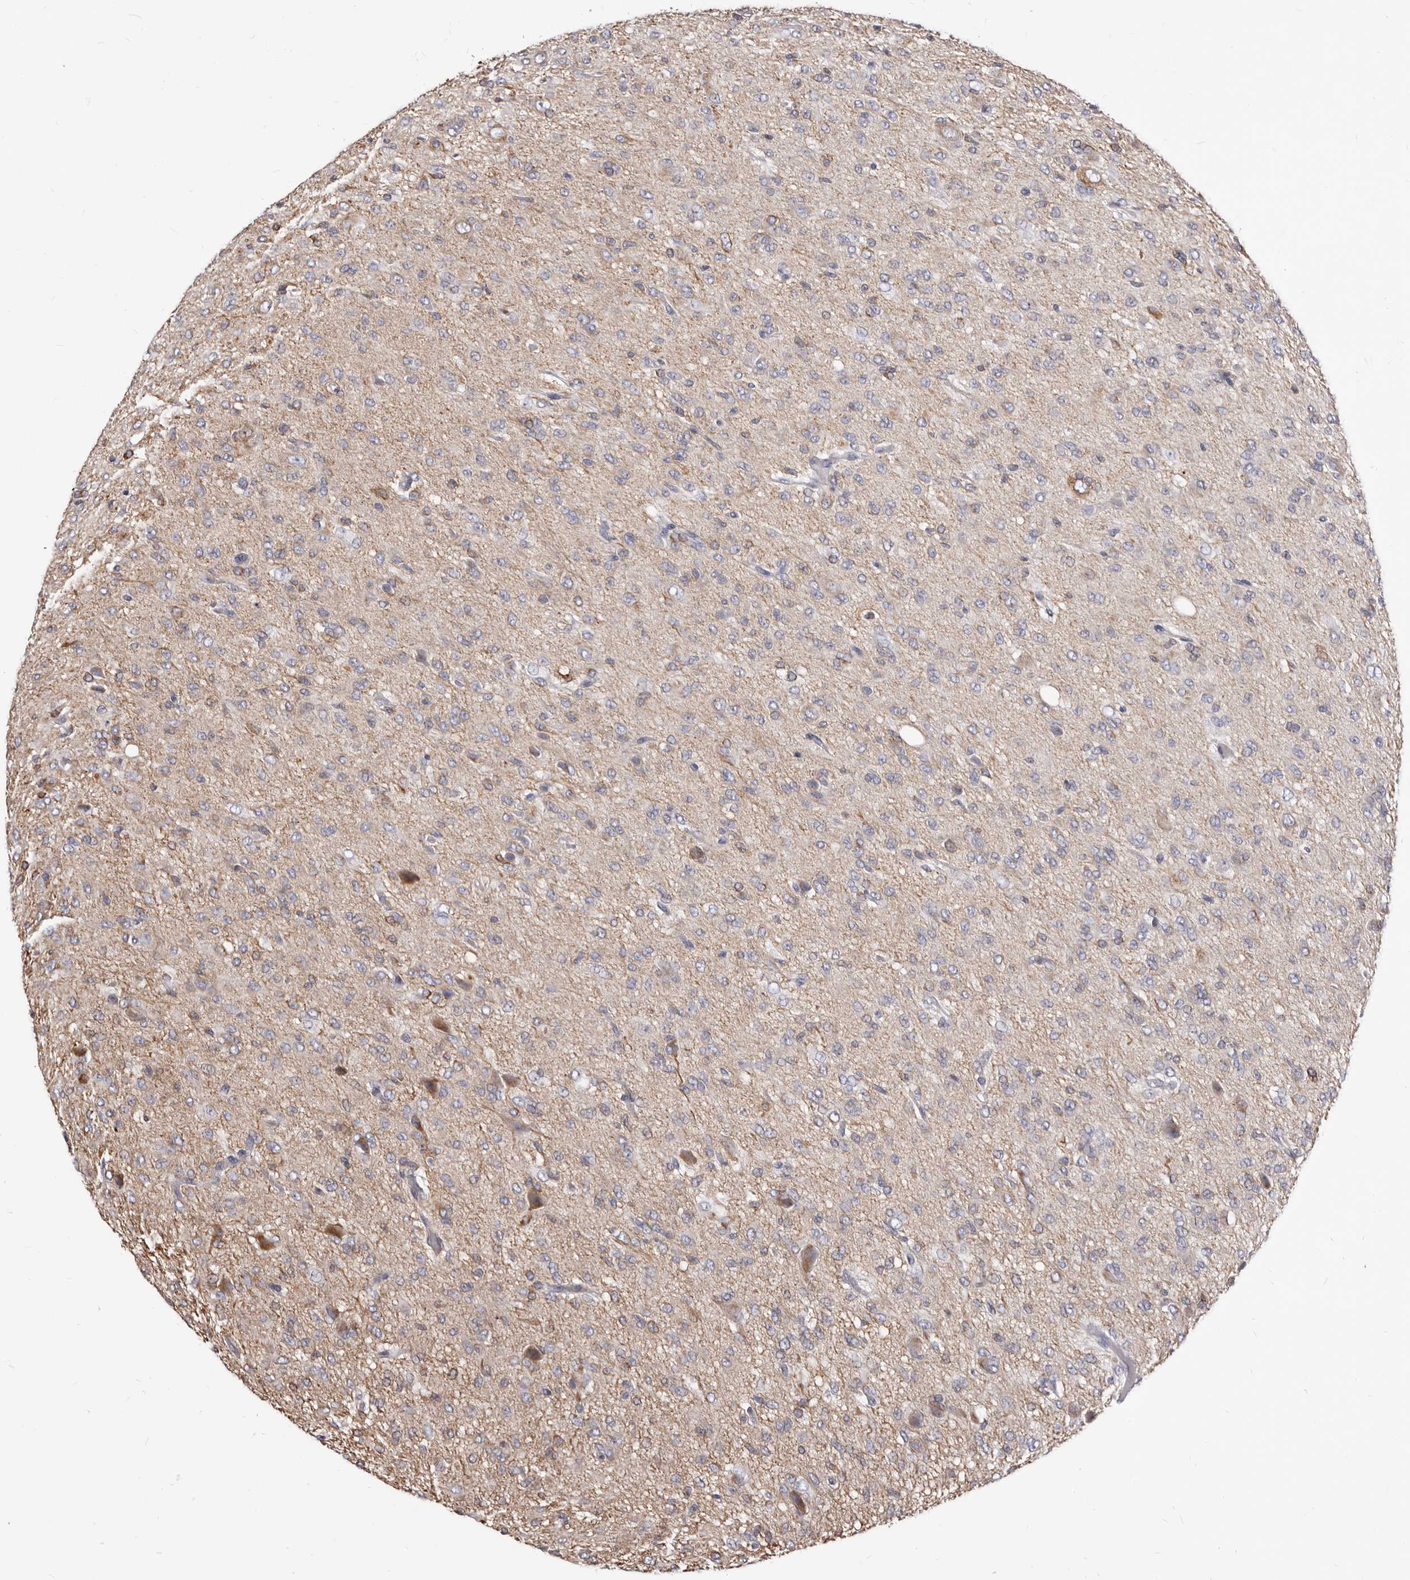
{"staining": {"intensity": "negative", "quantity": "none", "location": "none"}, "tissue": "glioma", "cell_type": "Tumor cells", "image_type": "cancer", "snomed": [{"axis": "morphology", "description": "Glioma, malignant, High grade"}, {"axis": "topography", "description": "Brain"}], "caption": "This is a image of immunohistochemistry (IHC) staining of malignant glioma (high-grade), which shows no staining in tumor cells.", "gene": "NIBAN1", "patient": {"sex": "female", "age": 59}}